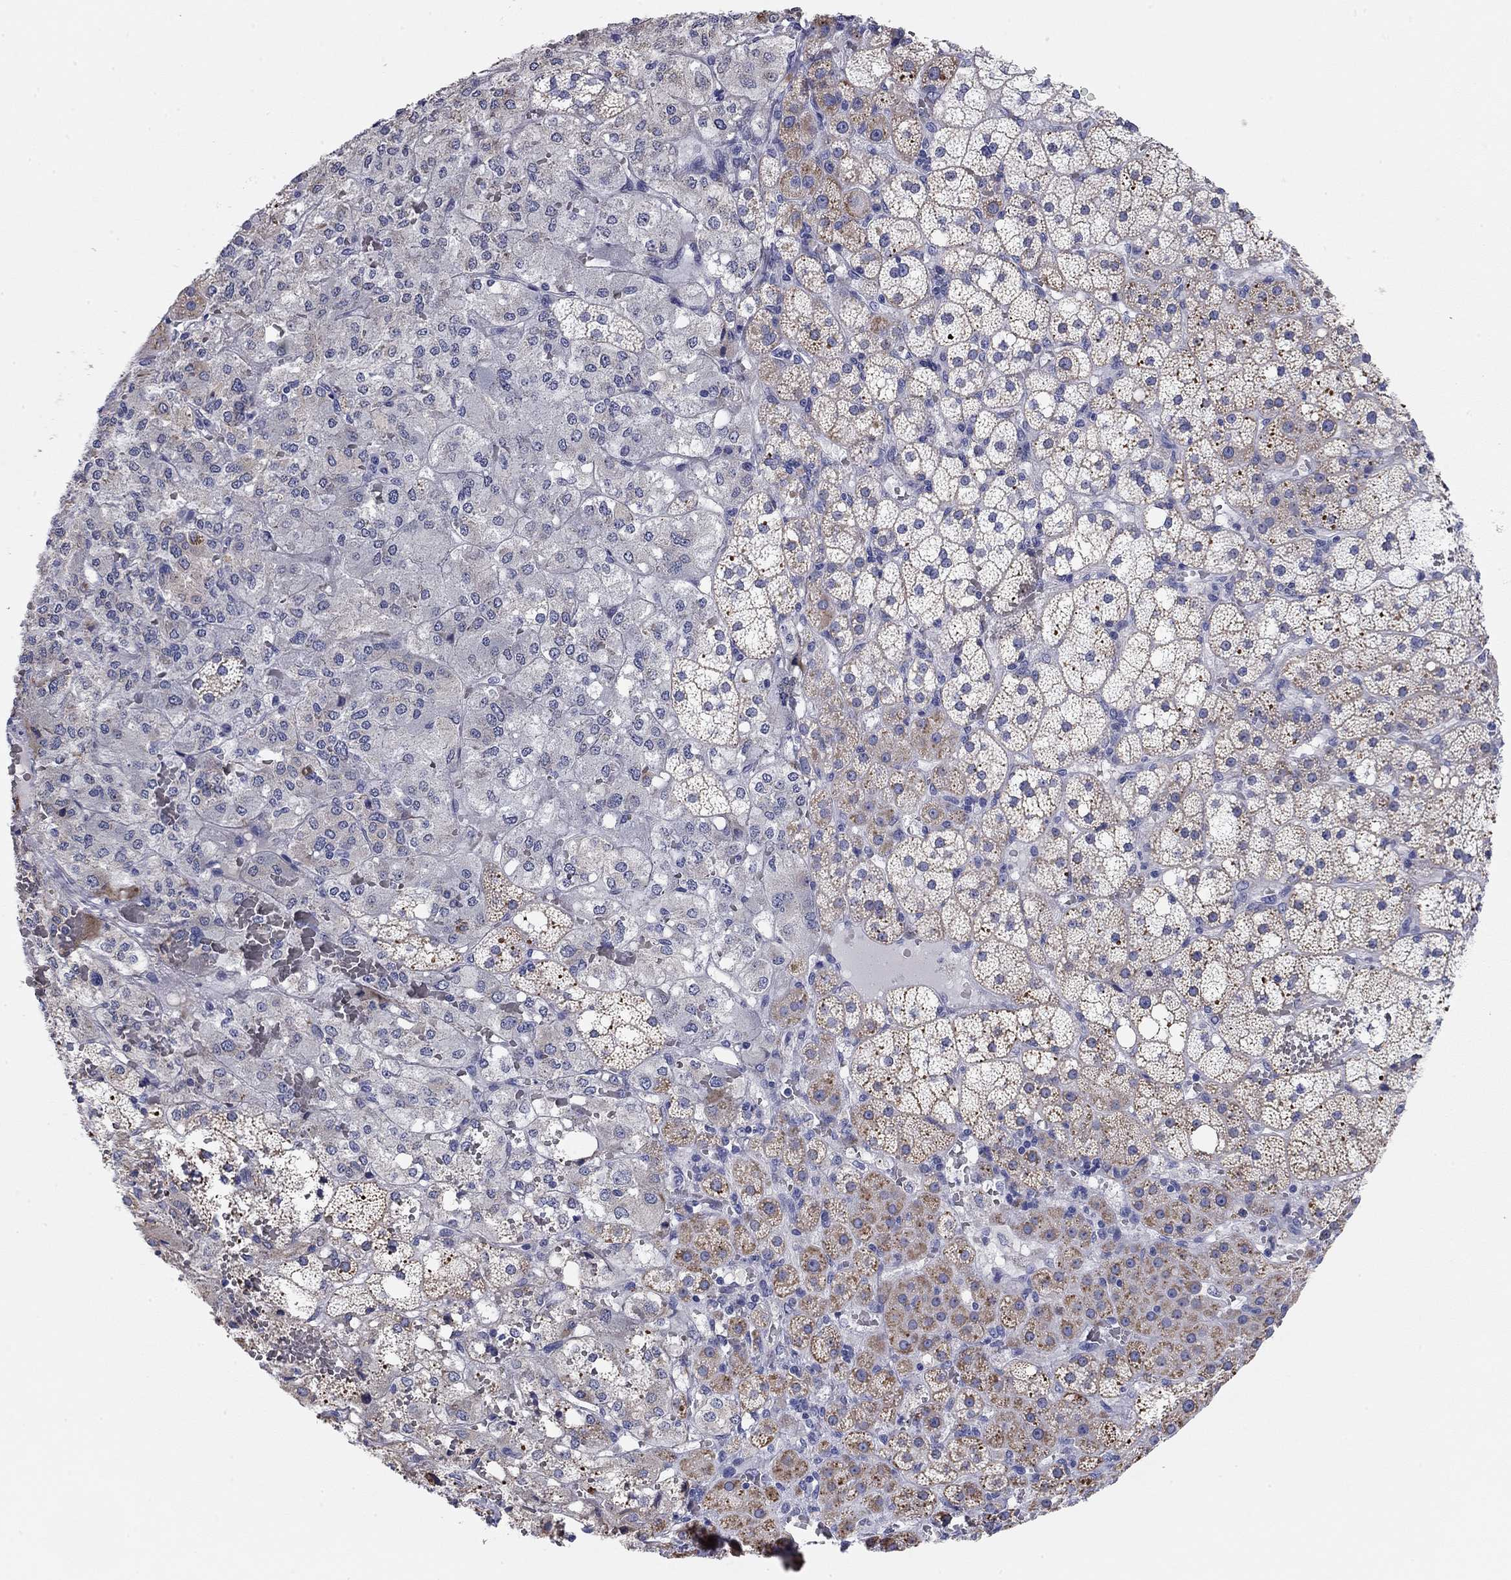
{"staining": {"intensity": "strong", "quantity": "25%-75%", "location": "cytoplasmic/membranous"}, "tissue": "adrenal gland", "cell_type": "Glandular cells", "image_type": "normal", "snomed": [{"axis": "morphology", "description": "Normal tissue, NOS"}, {"axis": "topography", "description": "Adrenal gland"}], "caption": "The immunohistochemical stain labels strong cytoplasmic/membranous positivity in glandular cells of unremarkable adrenal gland.", "gene": "CHI3L2", "patient": {"sex": "male", "age": 53}}